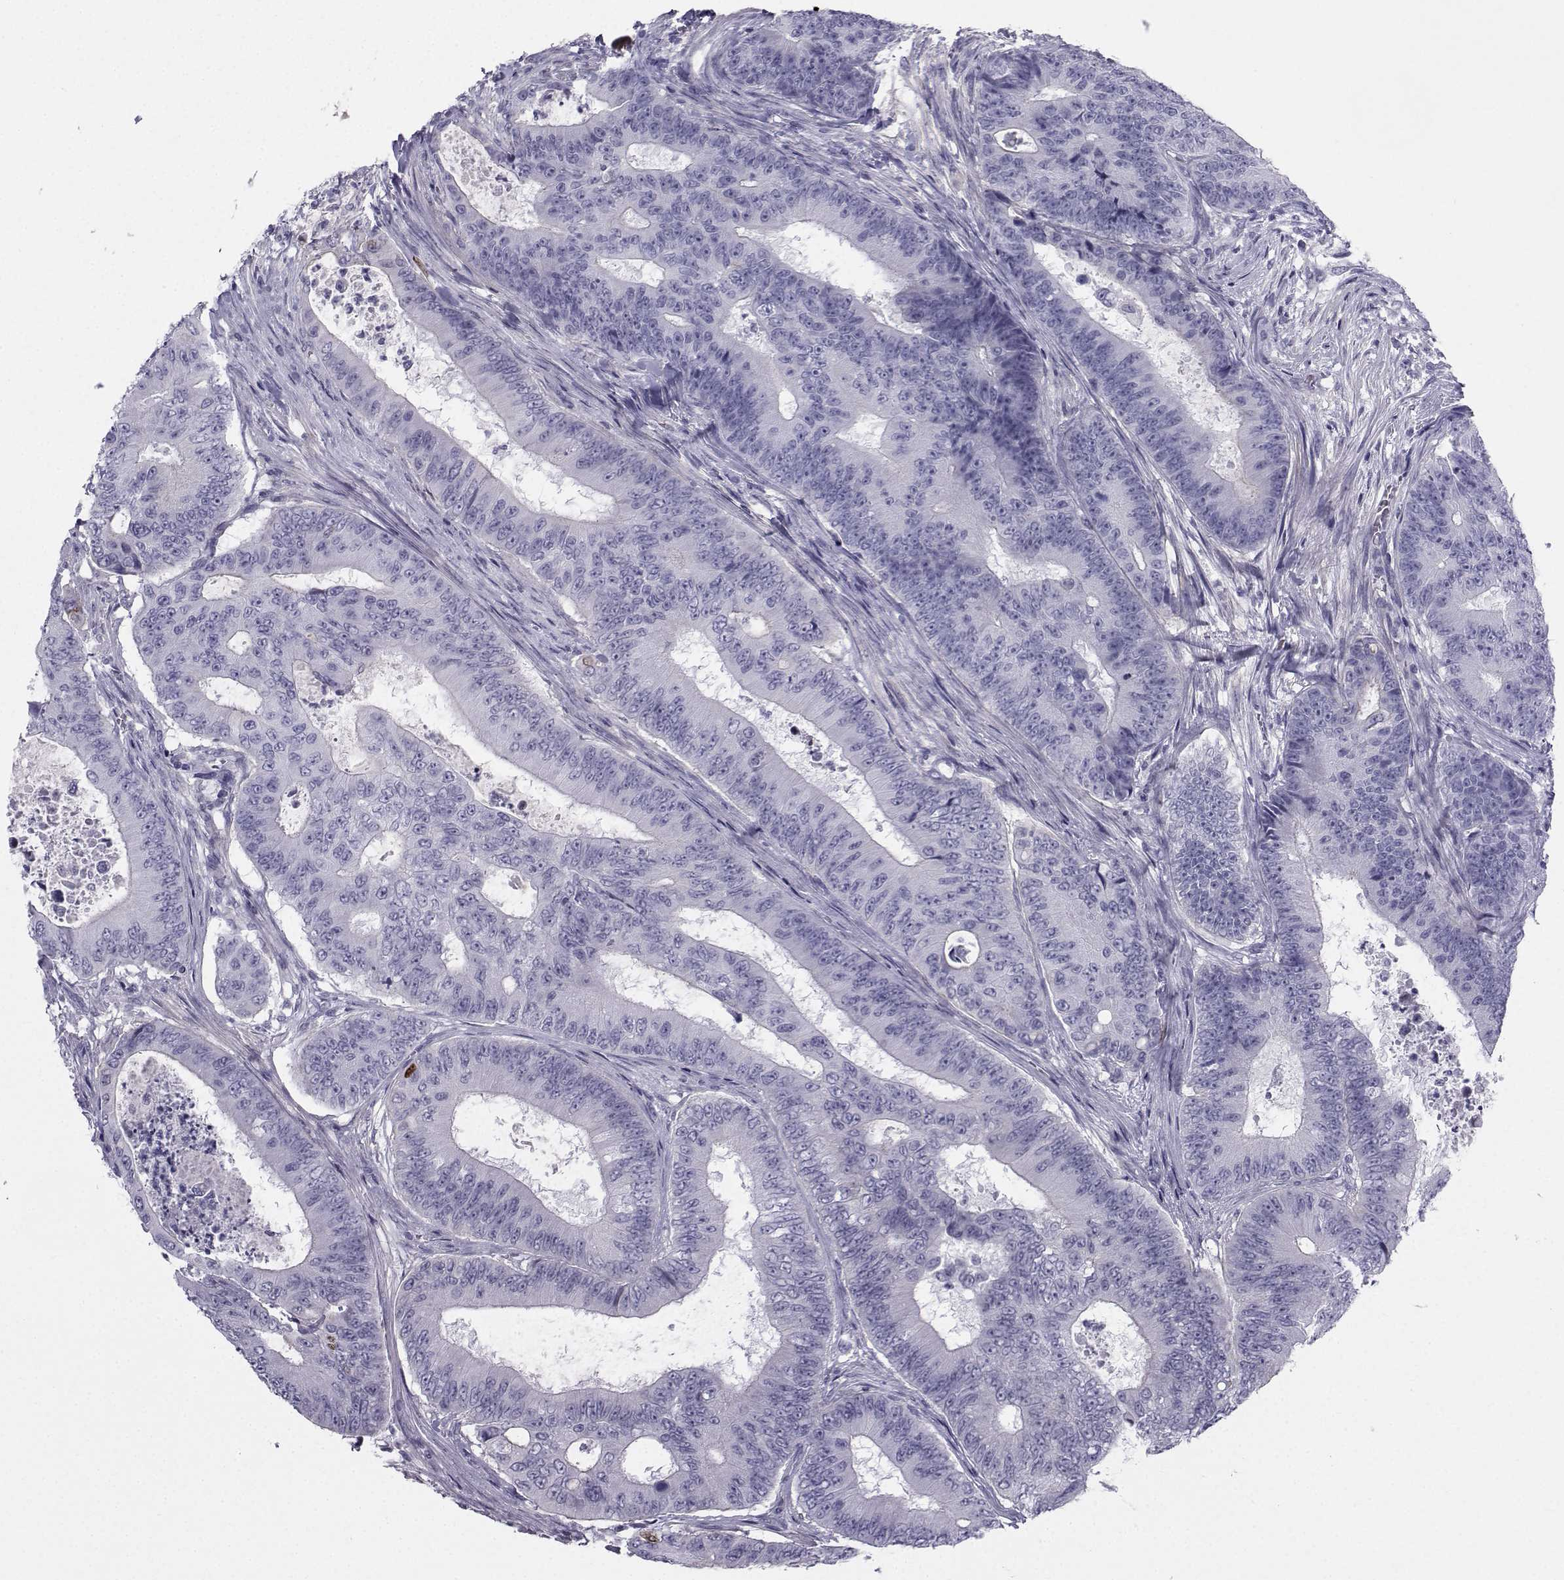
{"staining": {"intensity": "negative", "quantity": "none", "location": "none"}, "tissue": "colorectal cancer", "cell_type": "Tumor cells", "image_type": "cancer", "snomed": [{"axis": "morphology", "description": "Adenocarcinoma, NOS"}, {"axis": "topography", "description": "Colon"}], "caption": "This is an IHC histopathology image of human adenocarcinoma (colorectal). There is no positivity in tumor cells.", "gene": "SPANXD", "patient": {"sex": "female", "age": 48}}